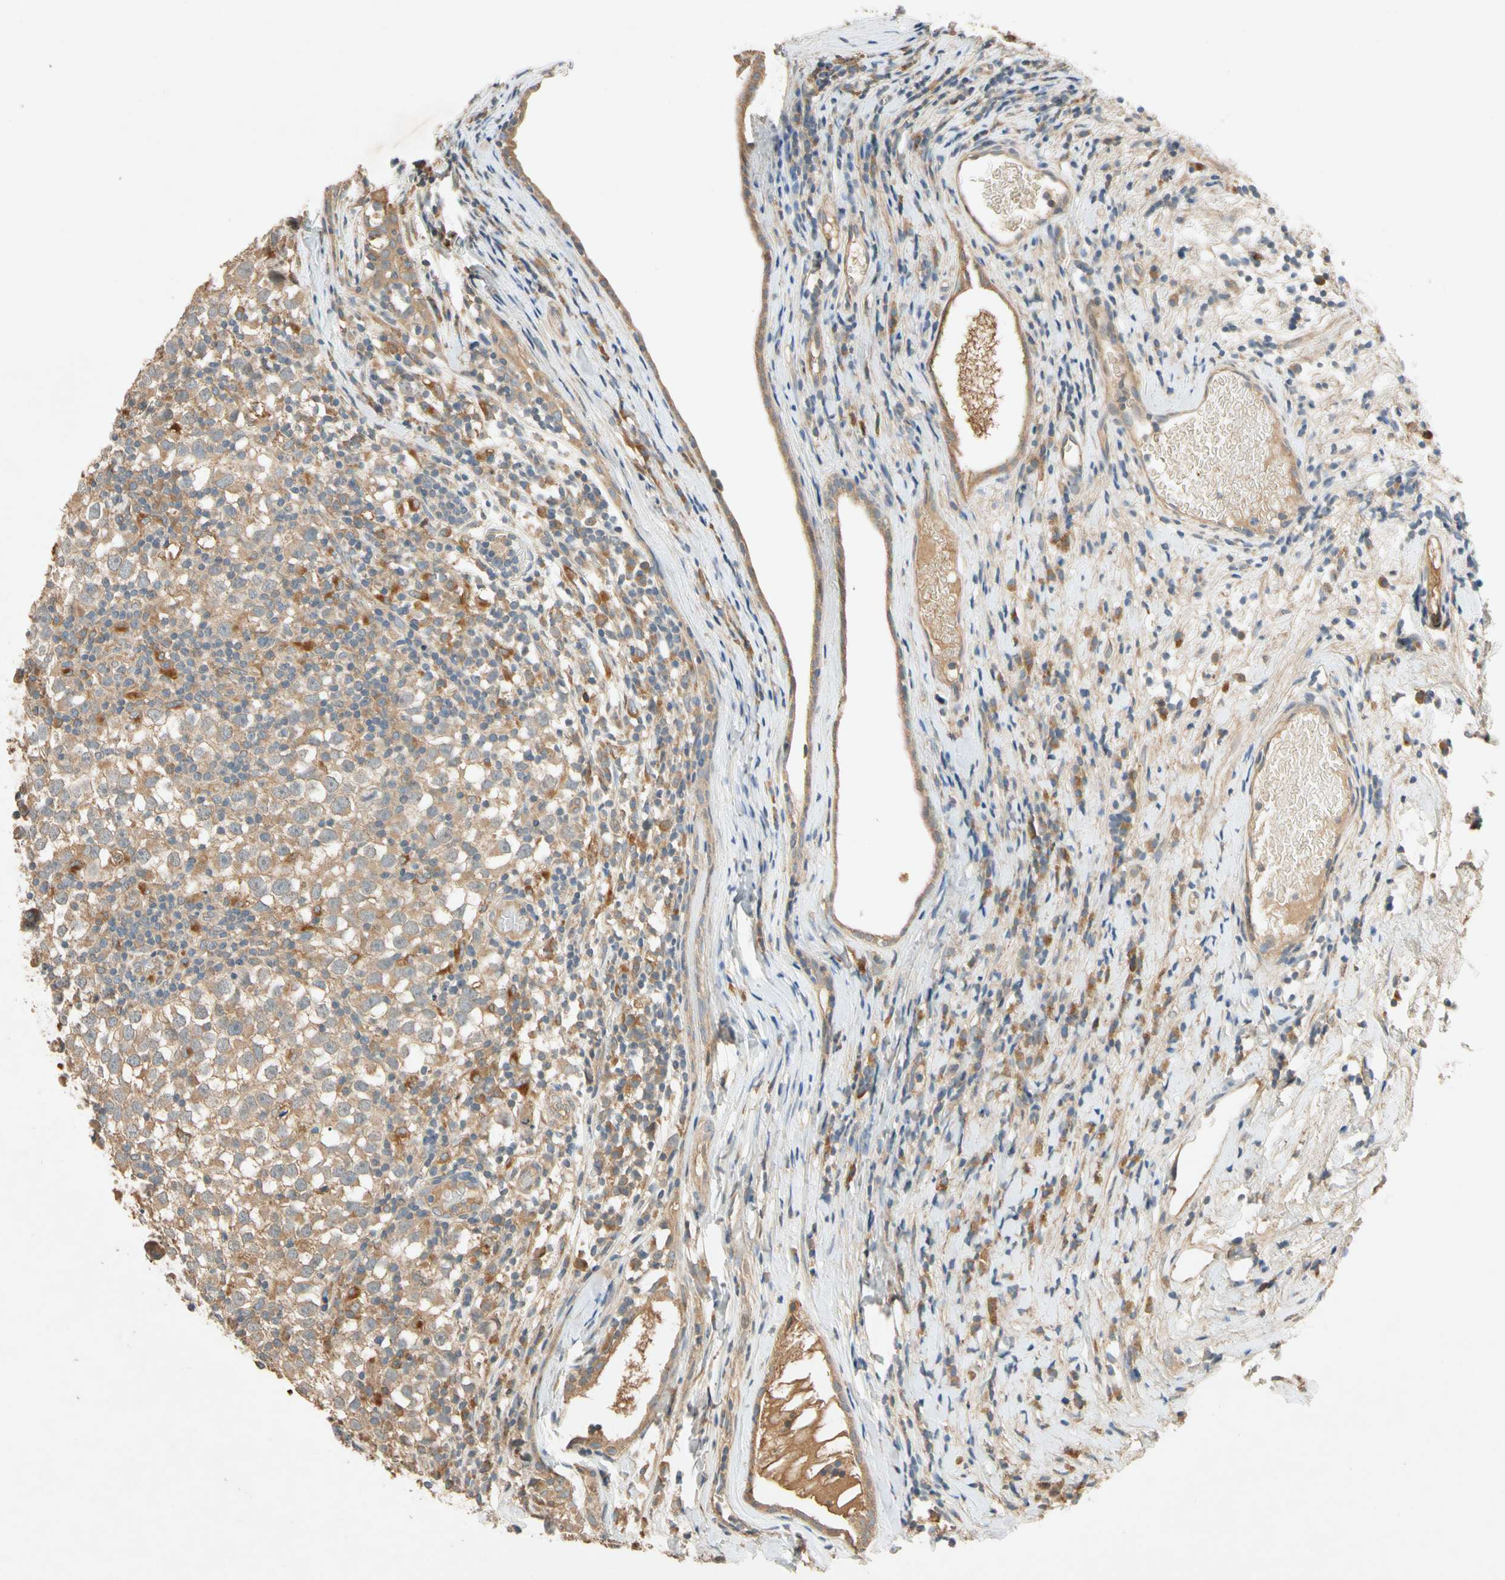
{"staining": {"intensity": "moderate", "quantity": "25%-75%", "location": "cytoplasmic/membranous"}, "tissue": "testis cancer", "cell_type": "Tumor cells", "image_type": "cancer", "snomed": [{"axis": "morphology", "description": "Seminoma, NOS"}, {"axis": "topography", "description": "Testis"}], "caption": "Immunohistochemical staining of testis cancer (seminoma) displays medium levels of moderate cytoplasmic/membranous expression in about 25%-75% of tumor cells. Nuclei are stained in blue.", "gene": "USP46", "patient": {"sex": "male", "age": 65}}